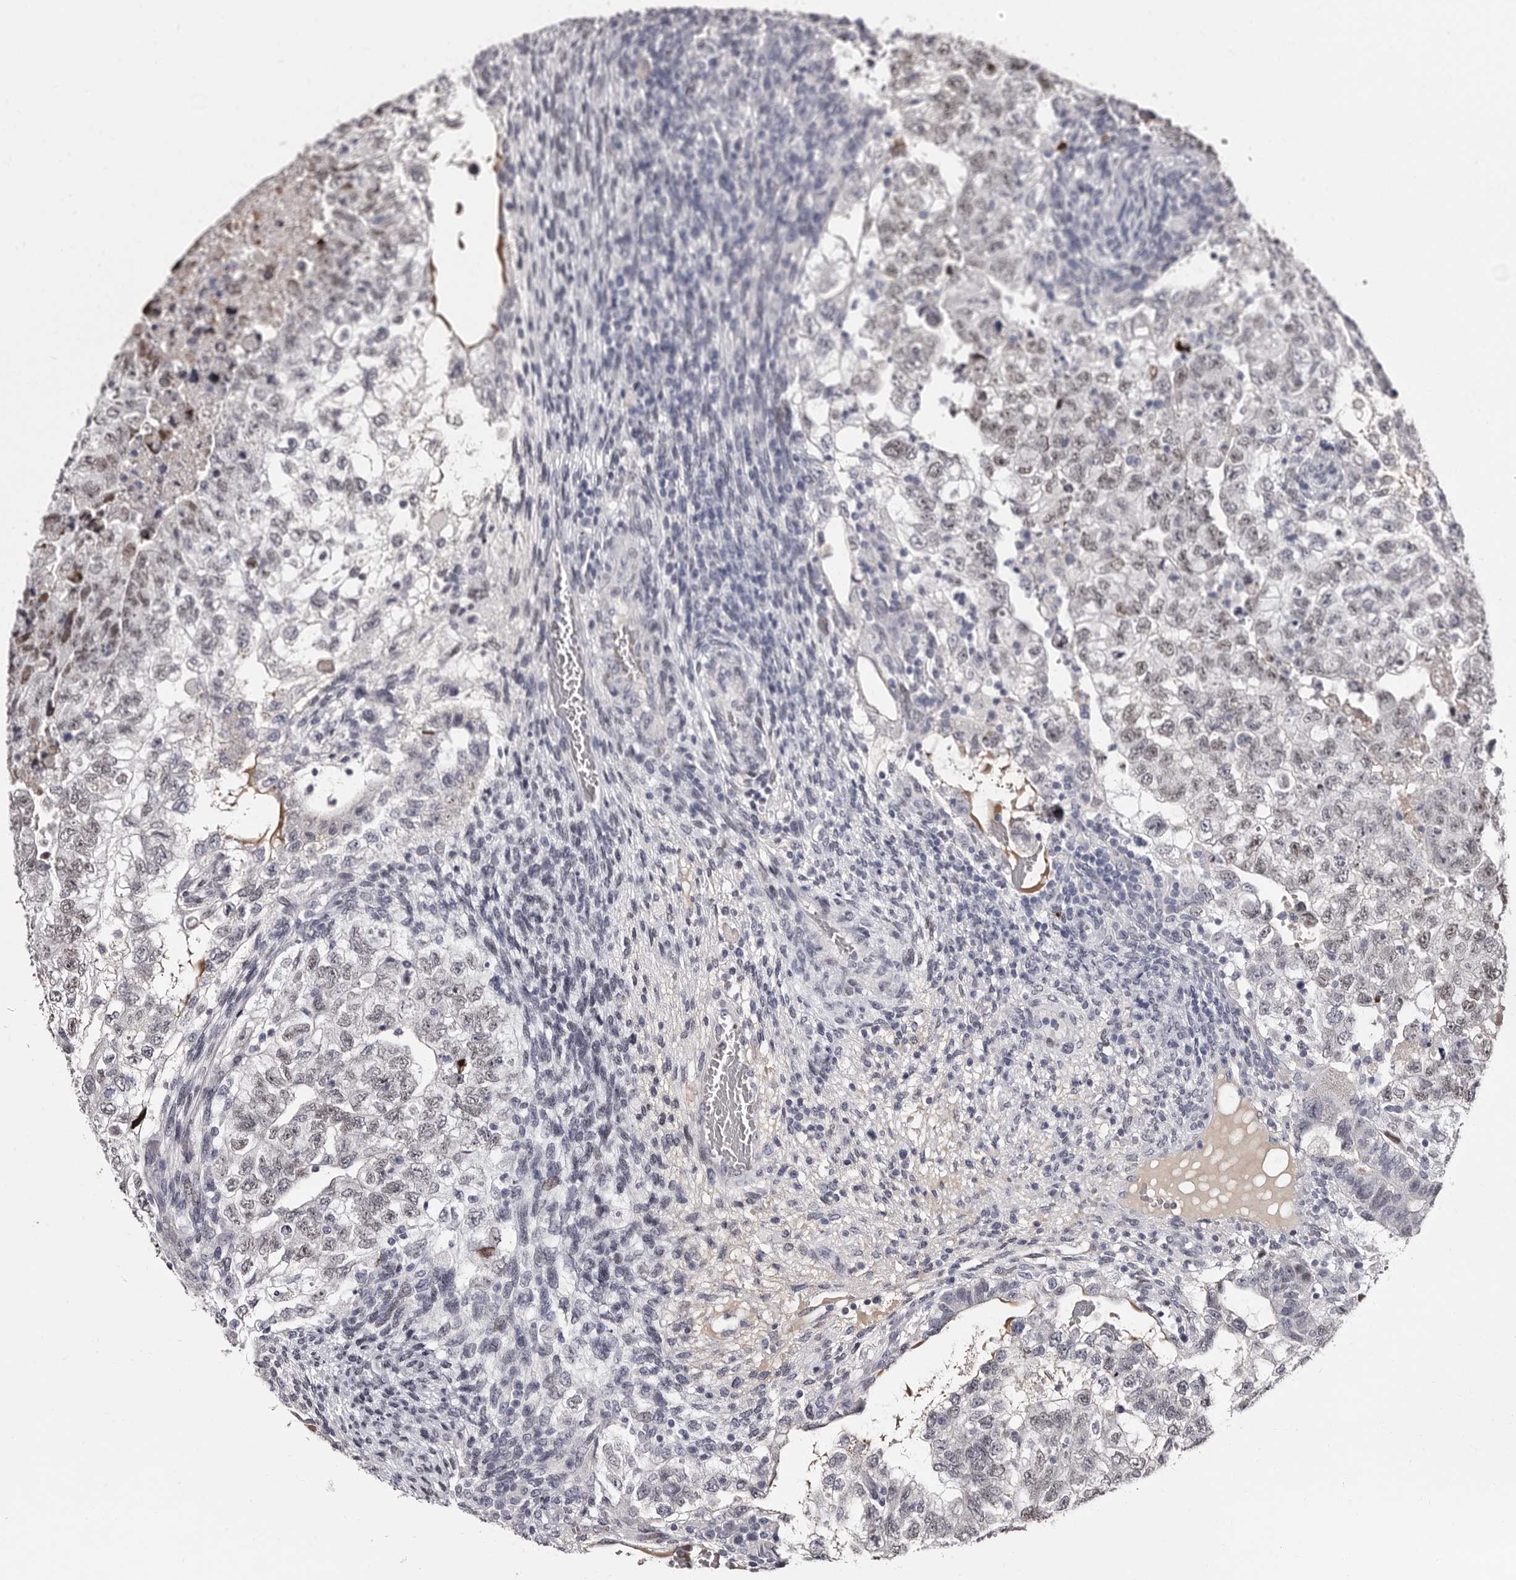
{"staining": {"intensity": "weak", "quantity": ">75%", "location": "nuclear"}, "tissue": "testis cancer", "cell_type": "Tumor cells", "image_type": "cancer", "snomed": [{"axis": "morphology", "description": "Carcinoma, Embryonal, NOS"}, {"axis": "topography", "description": "Testis"}], "caption": "Testis embryonal carcinoma stained with immunohistochemistry (IHC) exhibits weak nuclear positivity in about >75% of tumor cells. The staining is performed using DAB brown chromogen to label protein expression. The nuclei are counter-stained blue using hematoxylin.", "gene": "TBC1D22B", "patient": {"sex": "male", "age": 36}}